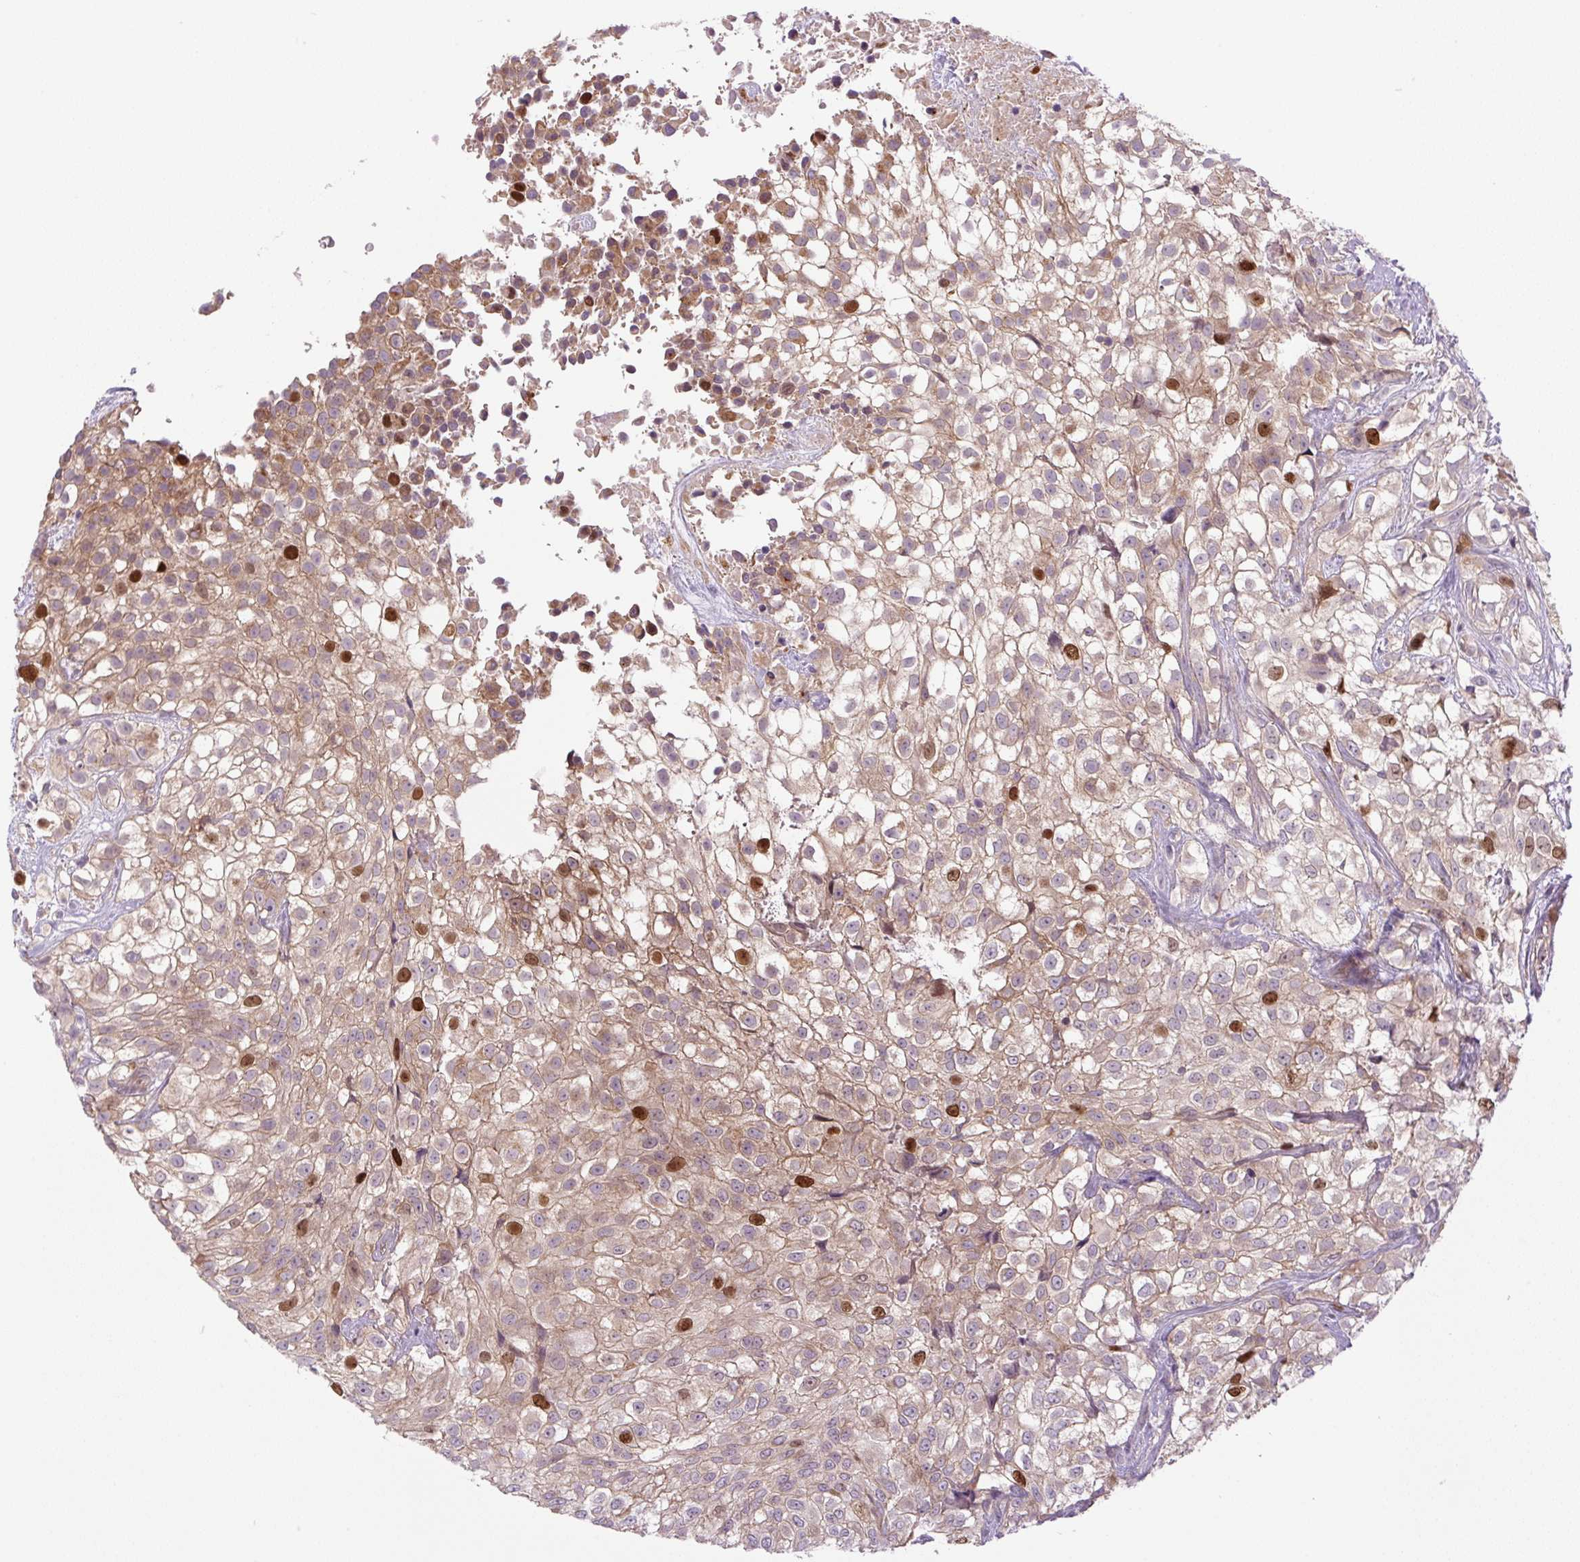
{"staining": {"intensity": "strong", "quantity": "<25%", "location": "cytoplasmic/membranous,nuclear"}, "tissue": "urothelial cancer", "cell_type": "Tumor cells", "image_type": "cancer", "snomed": [{"axis": "morphology", "description": "Urothelial carcinoma, High grade"}, {"axis": "topography", "description": "Urinary bladder"}], "caption": "High-grade urothelial carcinoma stained with DAB (3,3'-diaminobenzidine) immunohistochemistry displays medium levels of strong cytoplasmic/membranous and nuclear expression in approximately <25% of tumor cells. Ihc stains the protein of interest in brown and the nuclei are stained blue.", "gene": "KIFC1", "patient": {"sex": "male", "age": 56}}